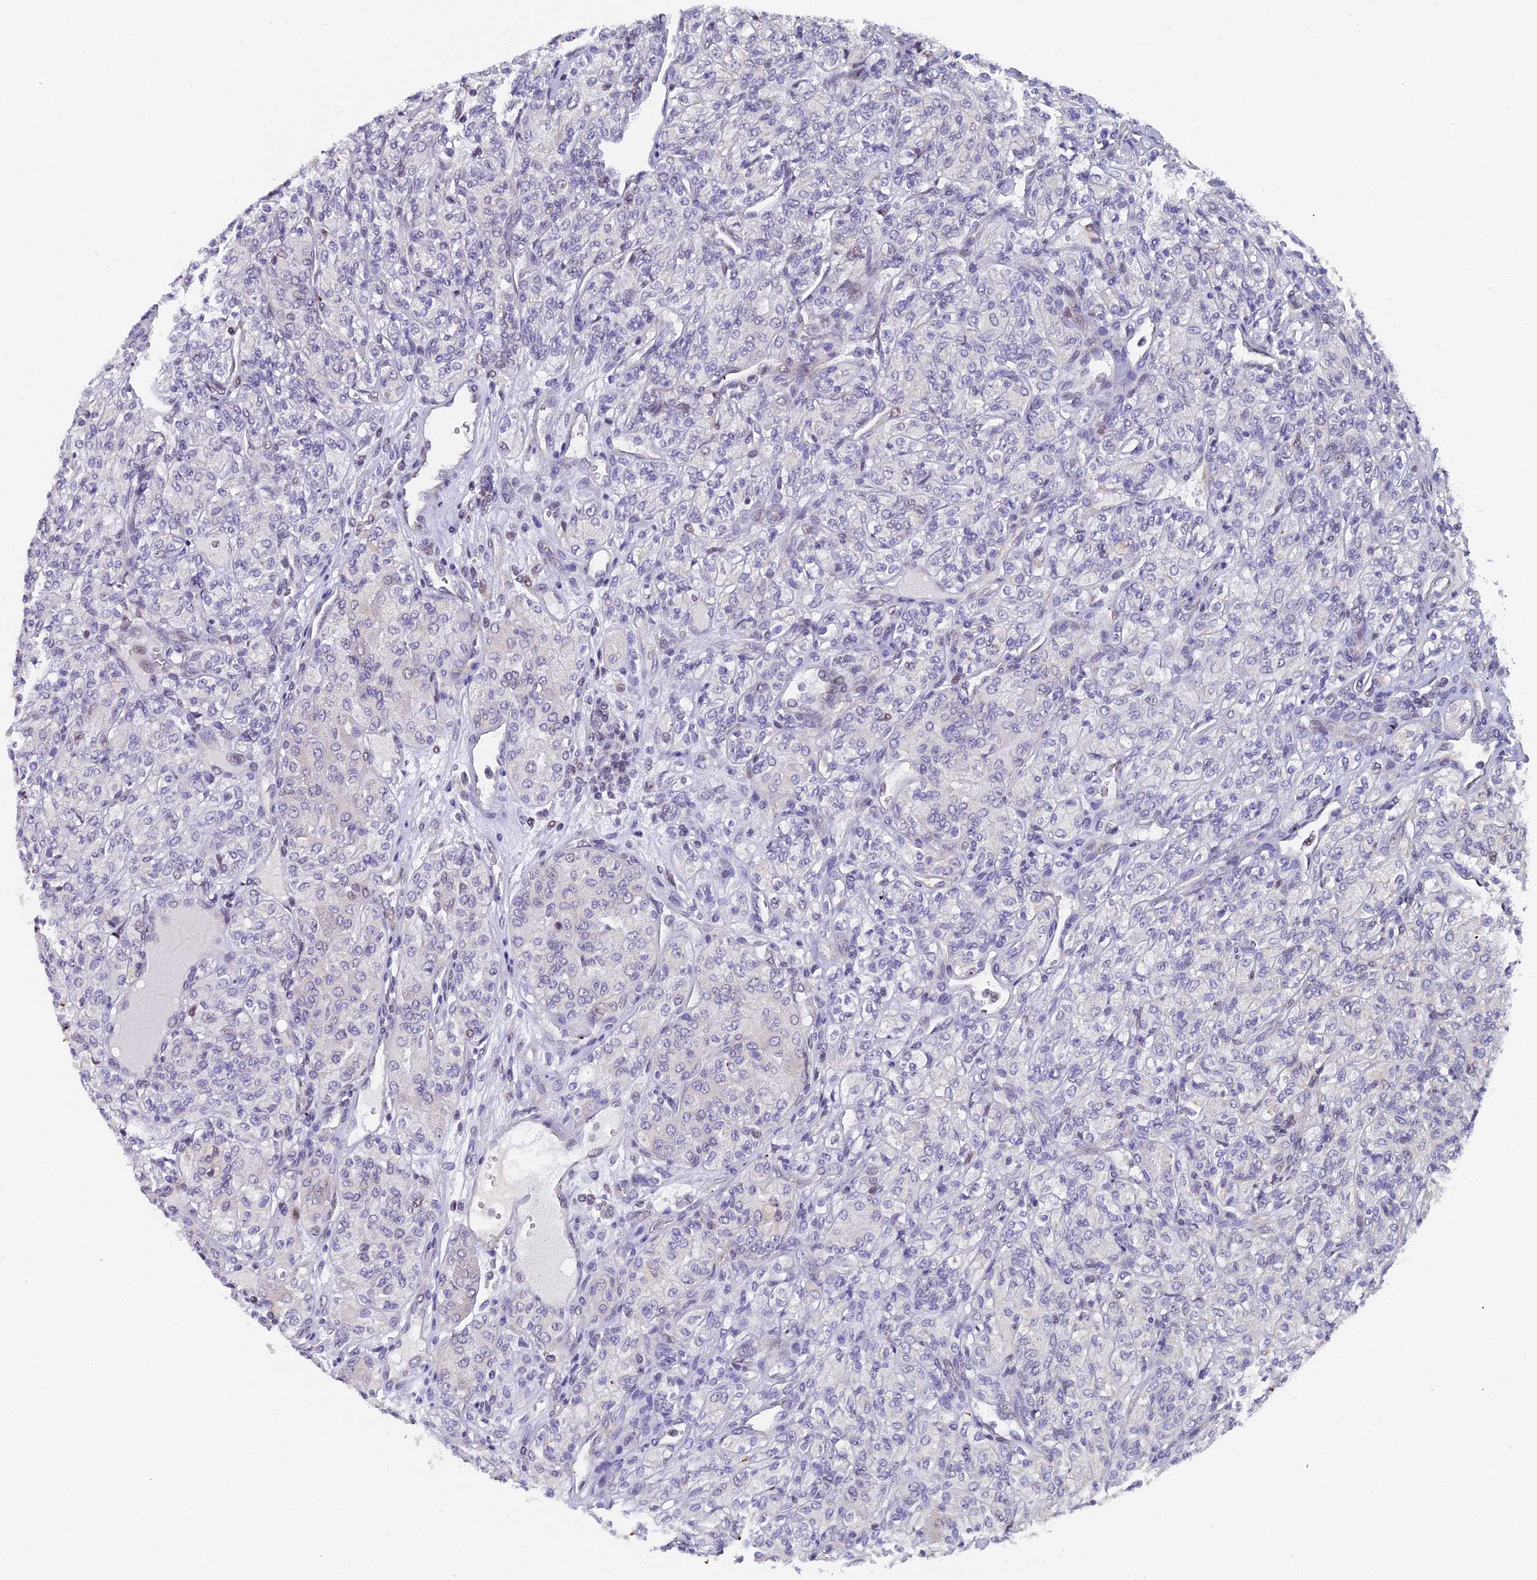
{"staining": {"intensity": "negative", "quantity": "none", "location": "none"}, "tissue": "renal cancer", "cell_type": "Tumor cells", "image_type": "cancer", "snomed": [{"axis": "morphology", "description": "Adenocarcinoma, NOS"}, {"axis": "topography", "description": "Kidney"}], "caption": "Tumor cells are negative for brown protein staining in renal cancer.", "gene": "XKR9", "patient": {"sex": "male", "age": 77}}